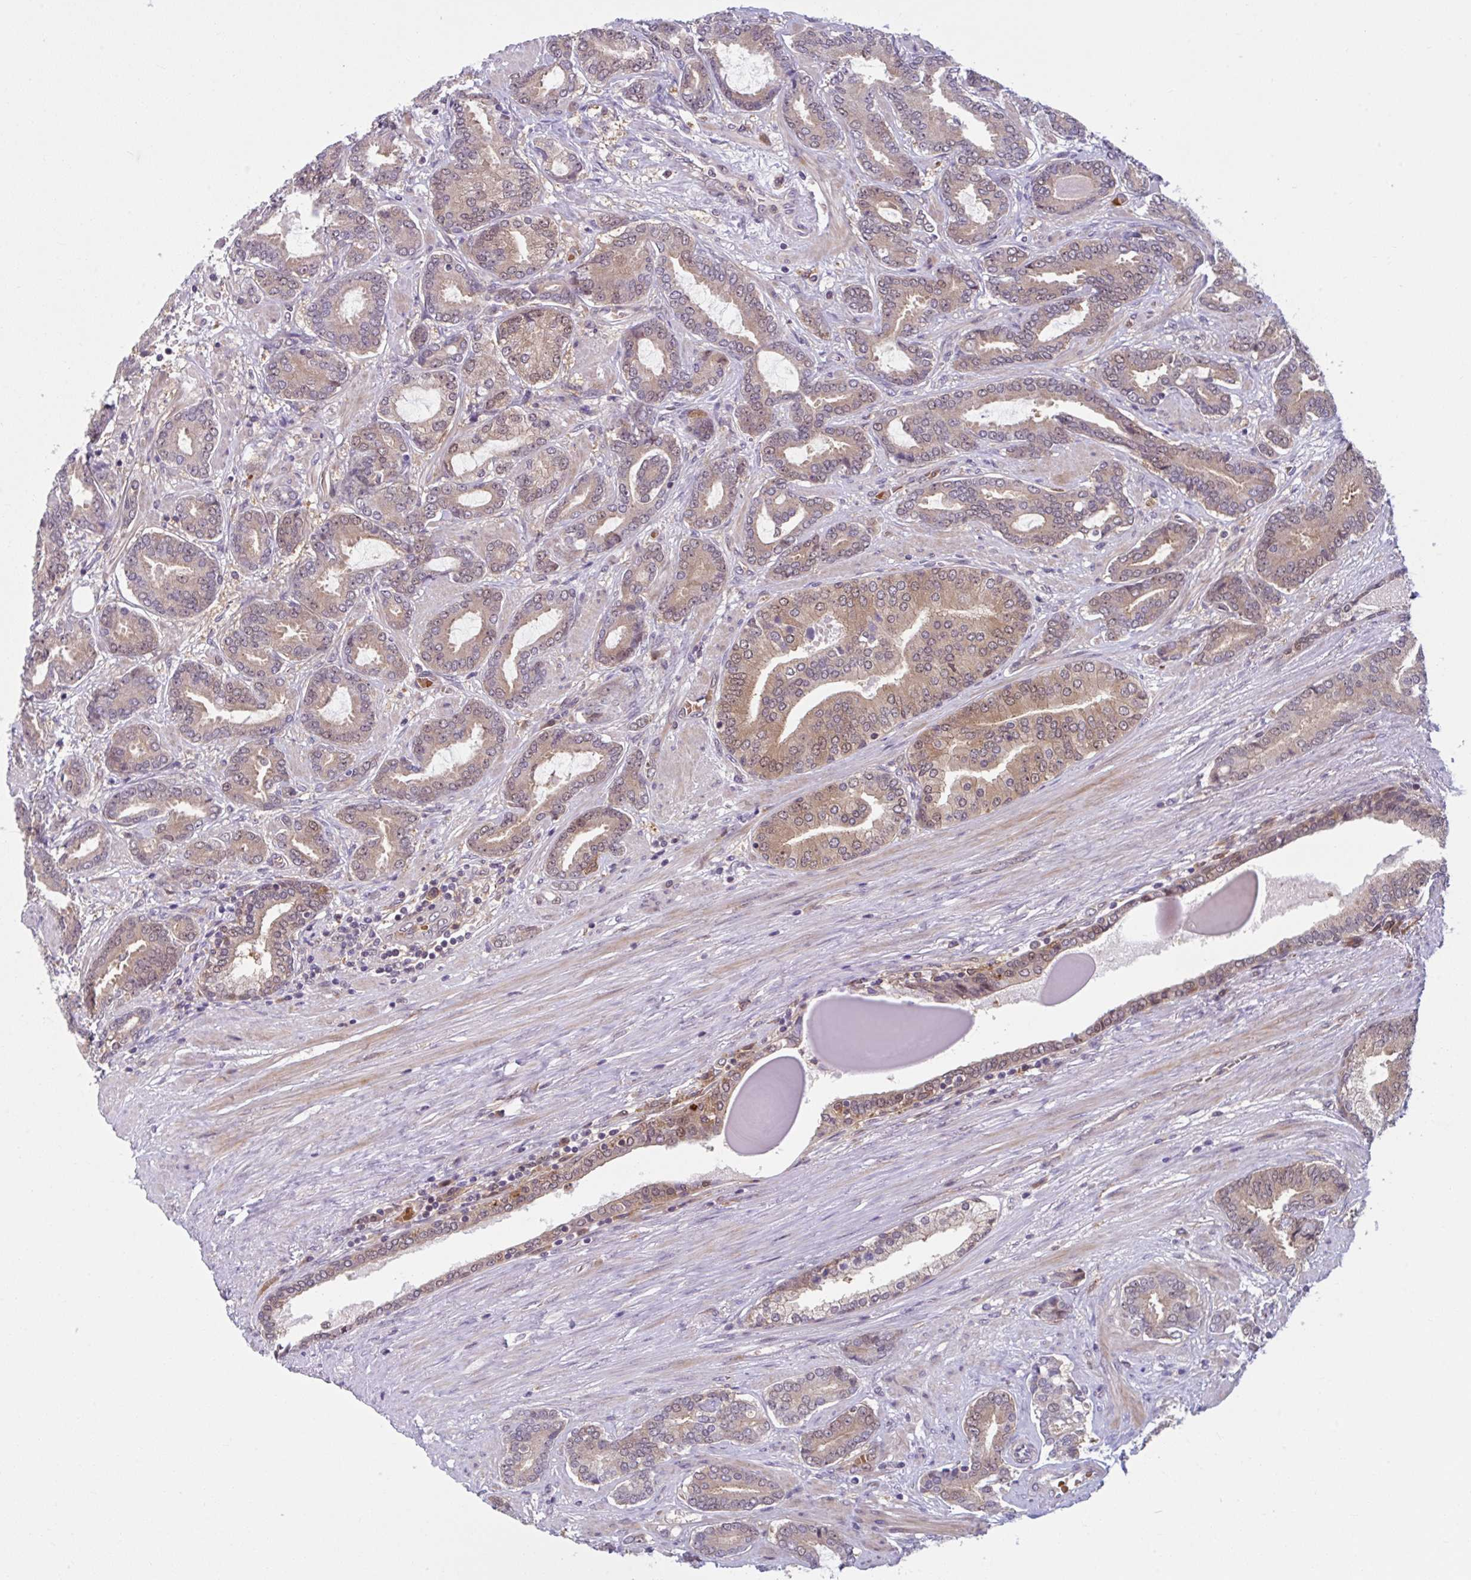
{"staining": {"intensity": "moderate", "quantity": ">75%", "location": "cytoplasmic/membranous"}, "tissue": "prostate cancer", "cell_type": "Tumor cells", "image_type": "cancer", "snomed": [{"axis": "morphology", "description": "Adenocarcinoma, High grade"}, {"axis": "topography", "description": "Prostate"}], "caption": "Protein expression by immunohistochemistry (IHC) displays moderate cytoplasmic/membranous staining in about >75% of tumor cells in prostate adenocarcinoma (high-grade). The protein of interest is stained brown, and the nuclei are stained in blue (DAB IHC with brightfield microscopy, high magnification).", "gene": "HMBS", "patient": {"sex": "male", "age": 62}}